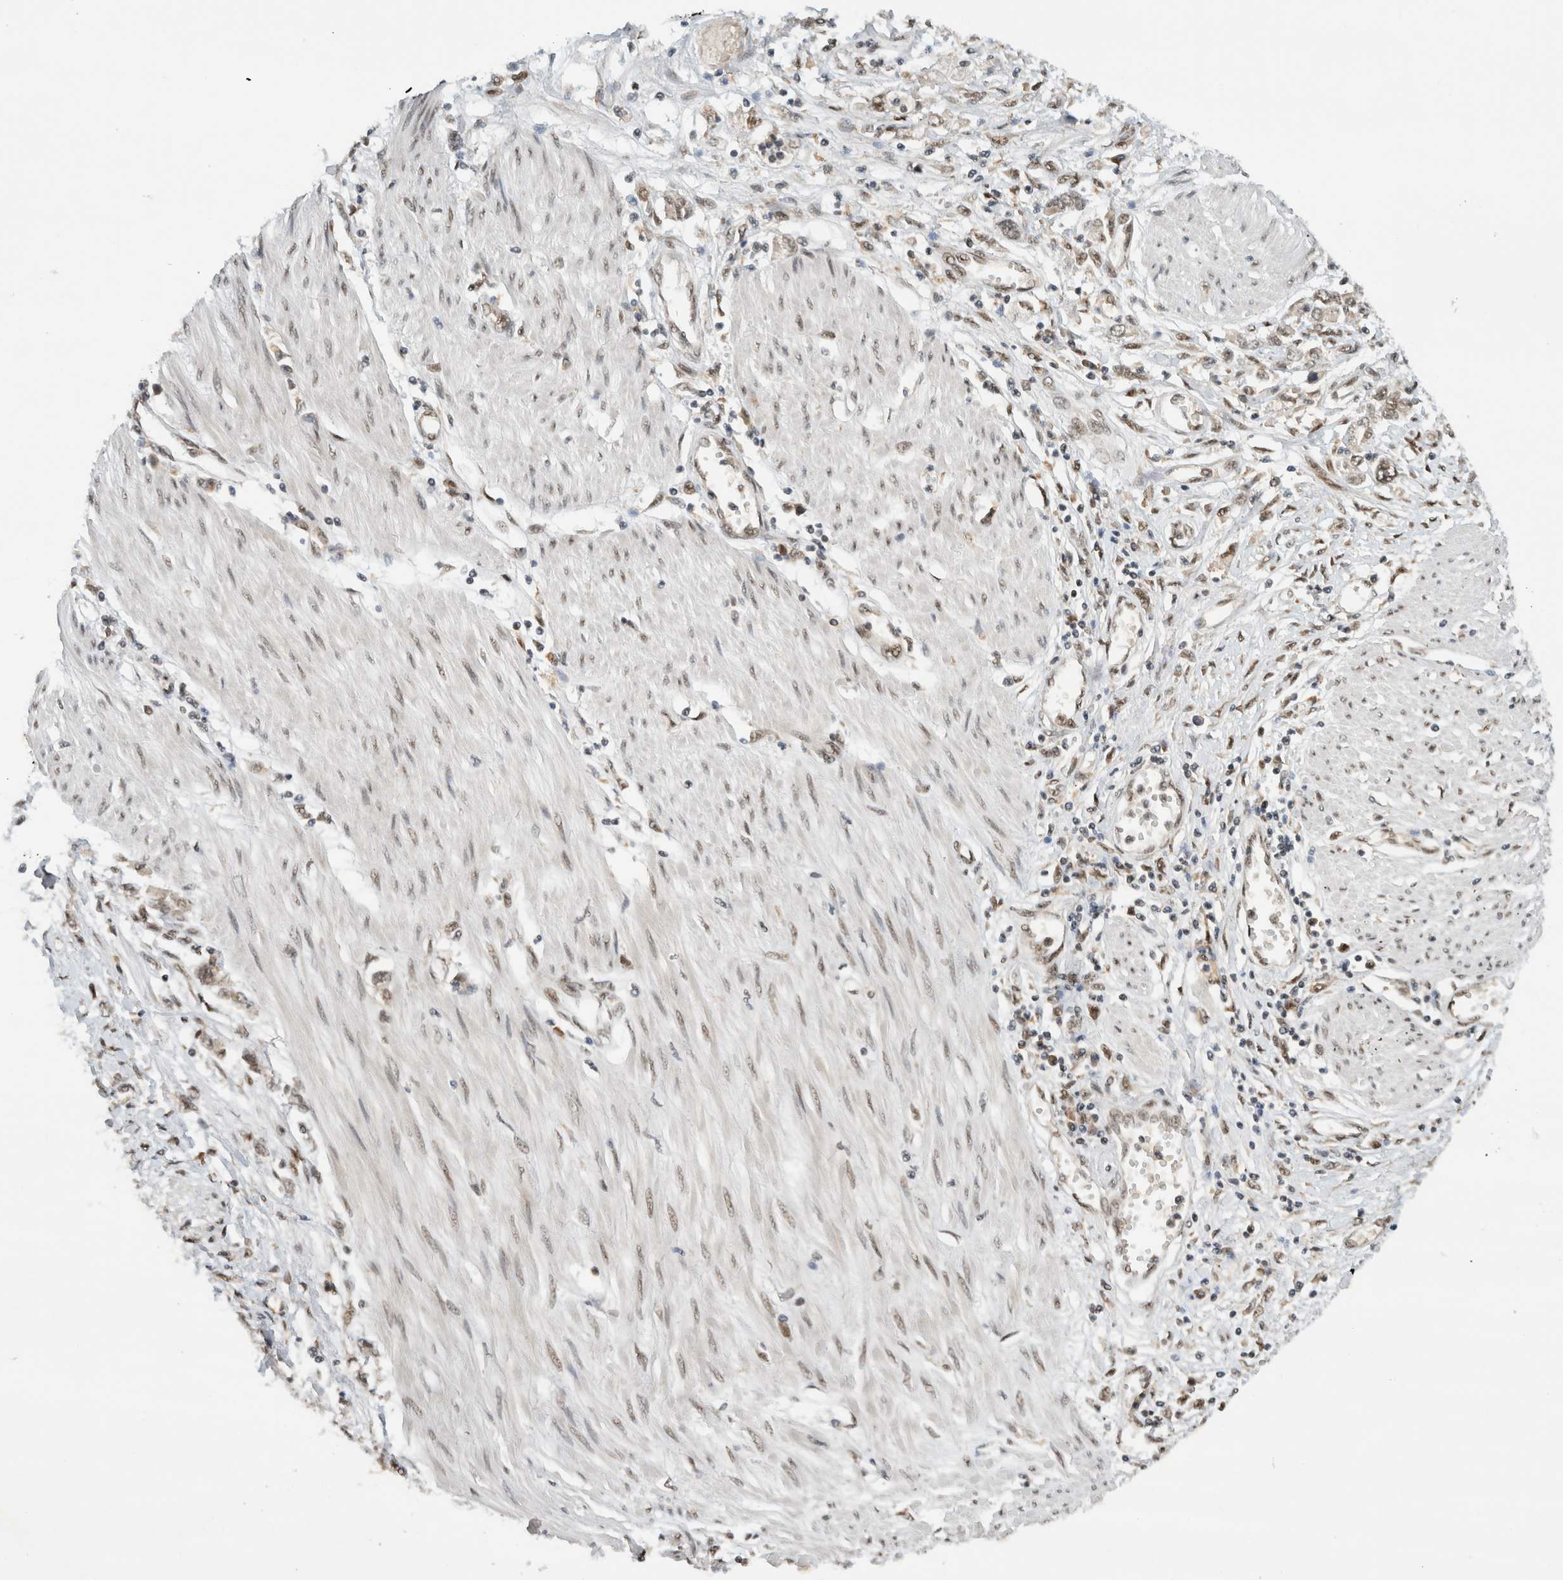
{"staining": {"intensity": "weak", "quantity": "25%-75%", "location": "nuclear"}, "tissue": "stomach cancer", "cell_type": "Tumor cells", "image_type": "cancer", "snomed": [{"axis": "morphology", "description": "Adenocarcinoma, NOS"}, {"axis": "topography", "description": "Stomach"}], "caption": "Protein expression analysis of human stomach cancer reveals weak nuclear expression in about 25%-75% of tumor cells.", "gene": "NCAPG2", "patient": {"sex": "female", "age": 76}}